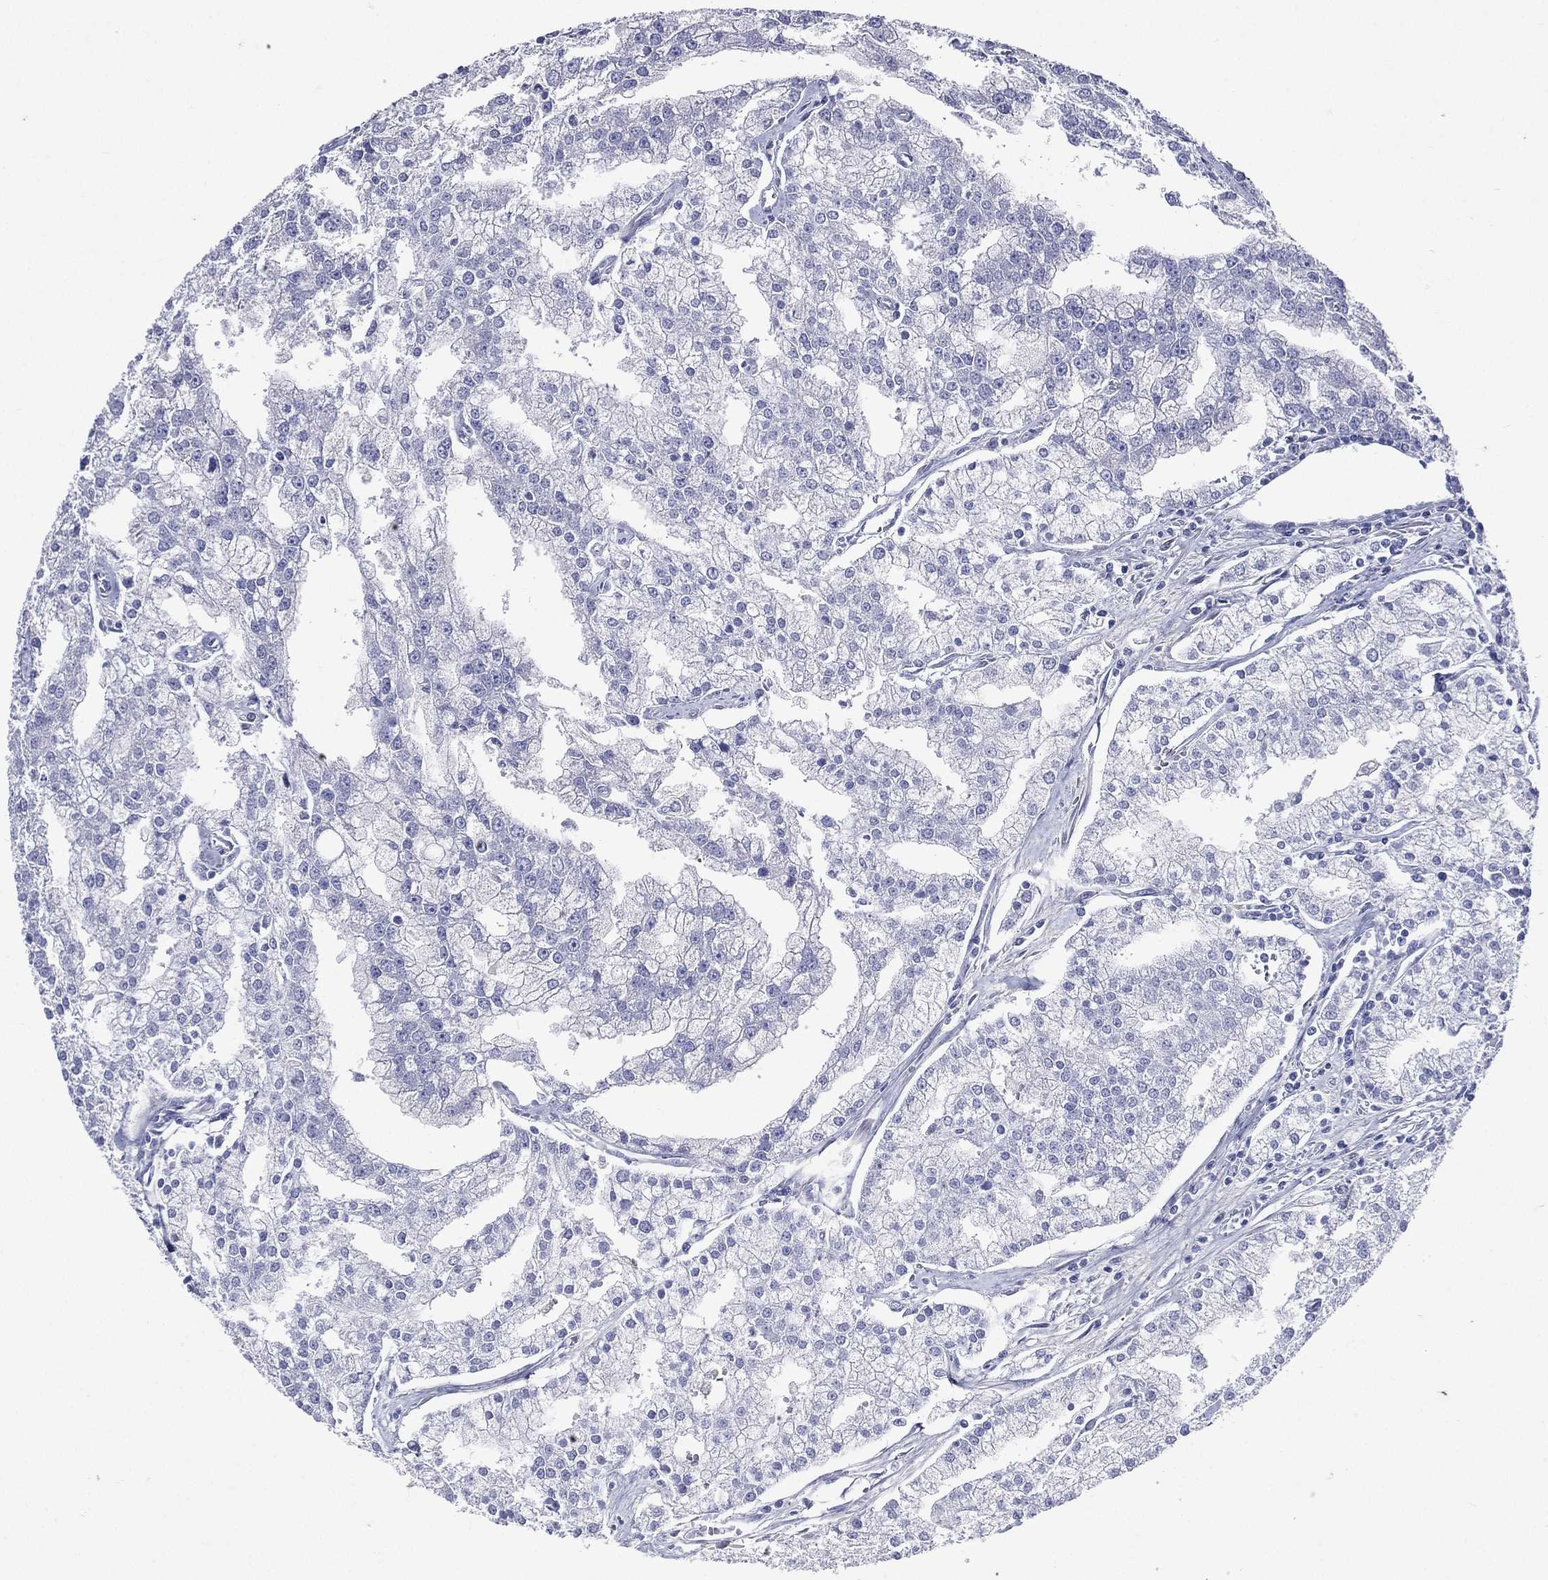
{"staining": {"intensity": "negative", "quantity": "none", "location": "none"}, "tissue": "prostate cancer", "cell_type": "Tumor cells", "image_type": "cancer", "snomed": [{"axis": "morphology", "description": "Adenocarcinoma, NOS"}, {"axis": "topography", "description": "Prostate"}], "caption": "A high-resolution photomicrograph shows immunohistochemistry staining of adenocarcinoma (prostate), which shows no significant staining in tumor cells.", "gene": "TGM1", "patient": {"sex": "male", "age": 70}}